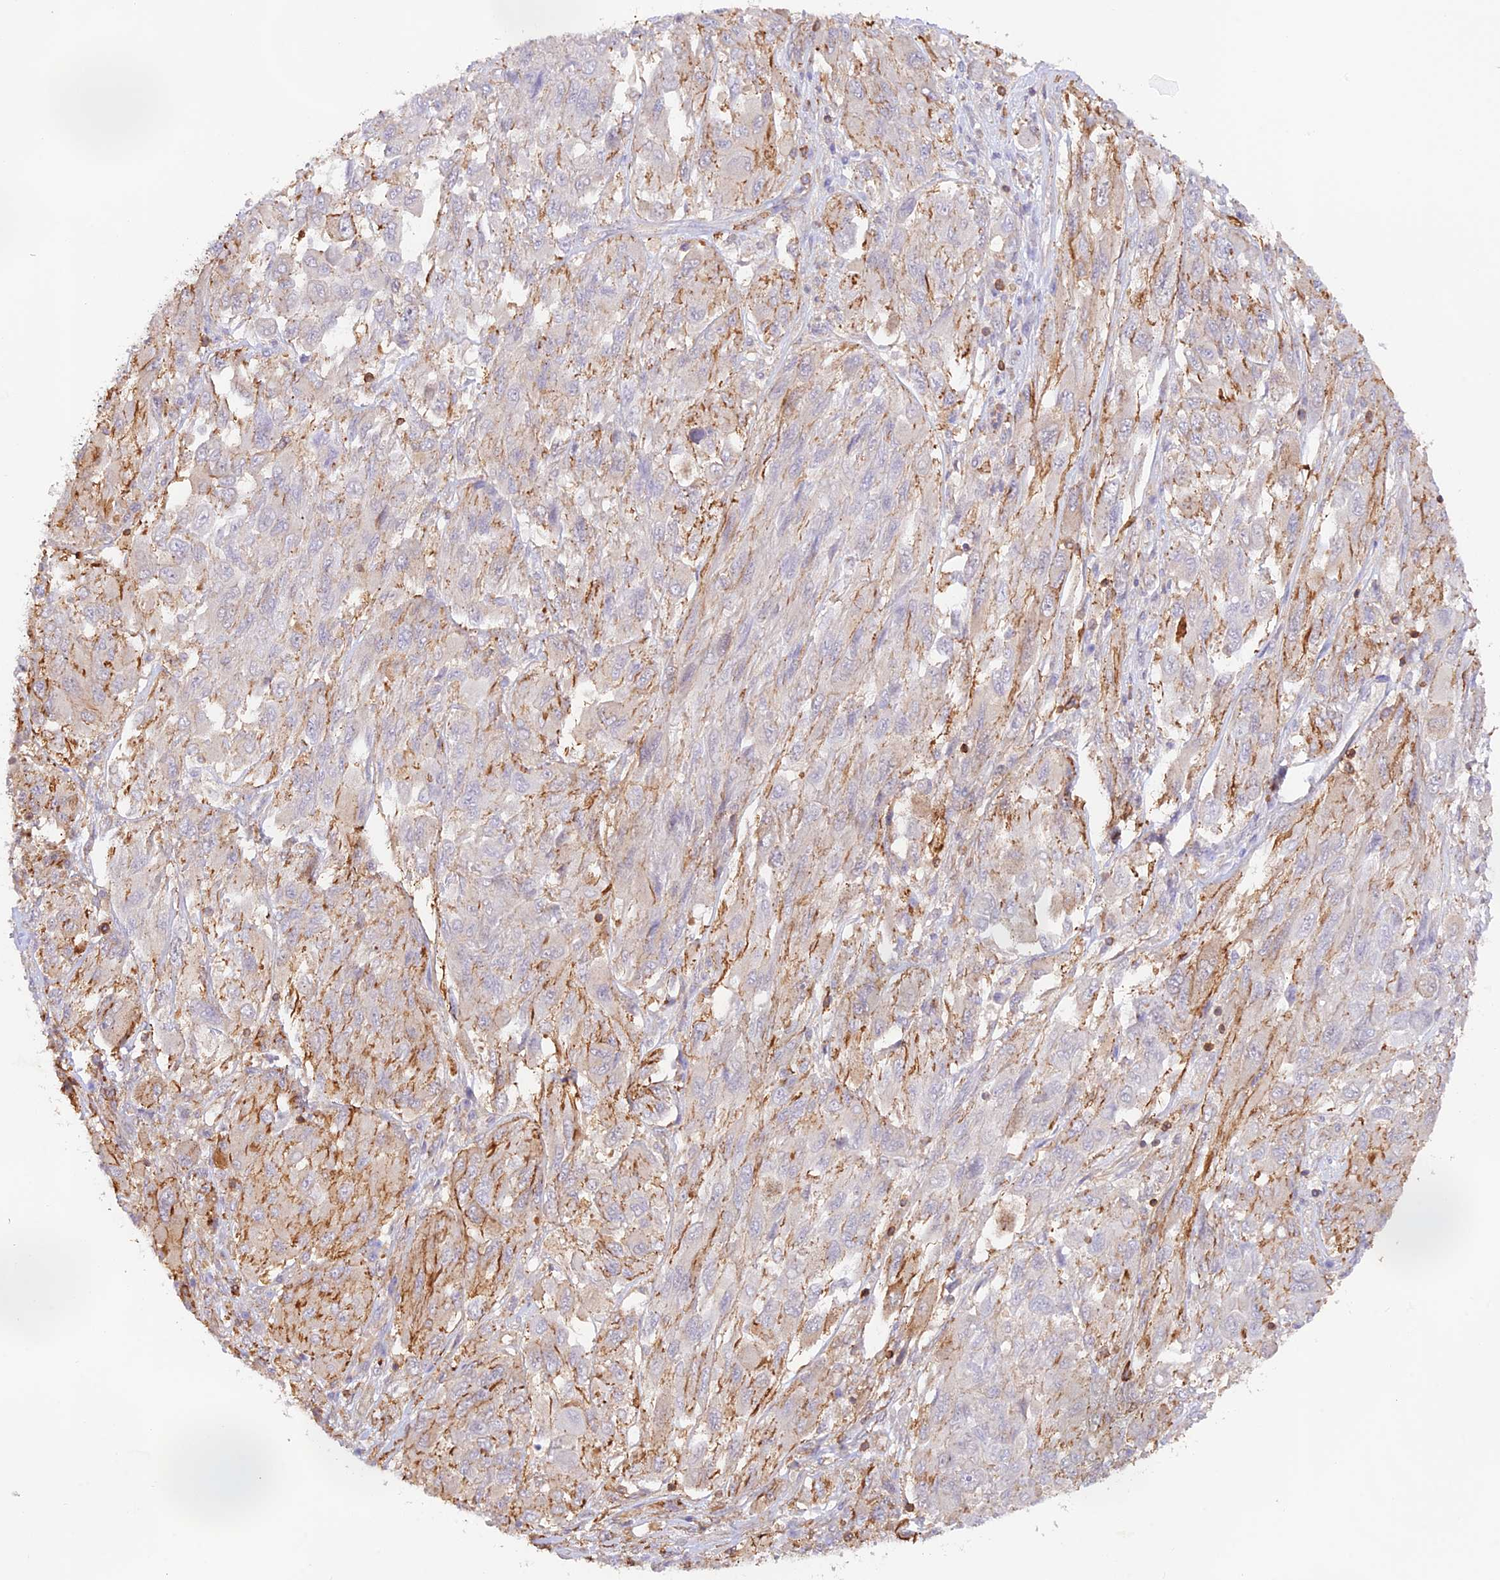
{"staining": {"intensity": "moderate", "quantity": "<25%", "location": "cytoplasmic/membranous"}, "tissue": "melanoma", "cell_type": "Tumor cells", "image_type": "cancer", "snomed": [{"axis": "morphology", "description": "Malignant melanoma, NOS"}, {"axis": "topography", "description": "Skin"}], "caption": "Immunohistochemistry (IHC) photomicrograph of human malignant melanoma stained for a protein (brown), which displays low levels of moderate cytoplasmic/membranous expression in approximately <25% of tumor cells.", "gene": "DENND1C", "patient": {"sex": "female", "age": 91}}